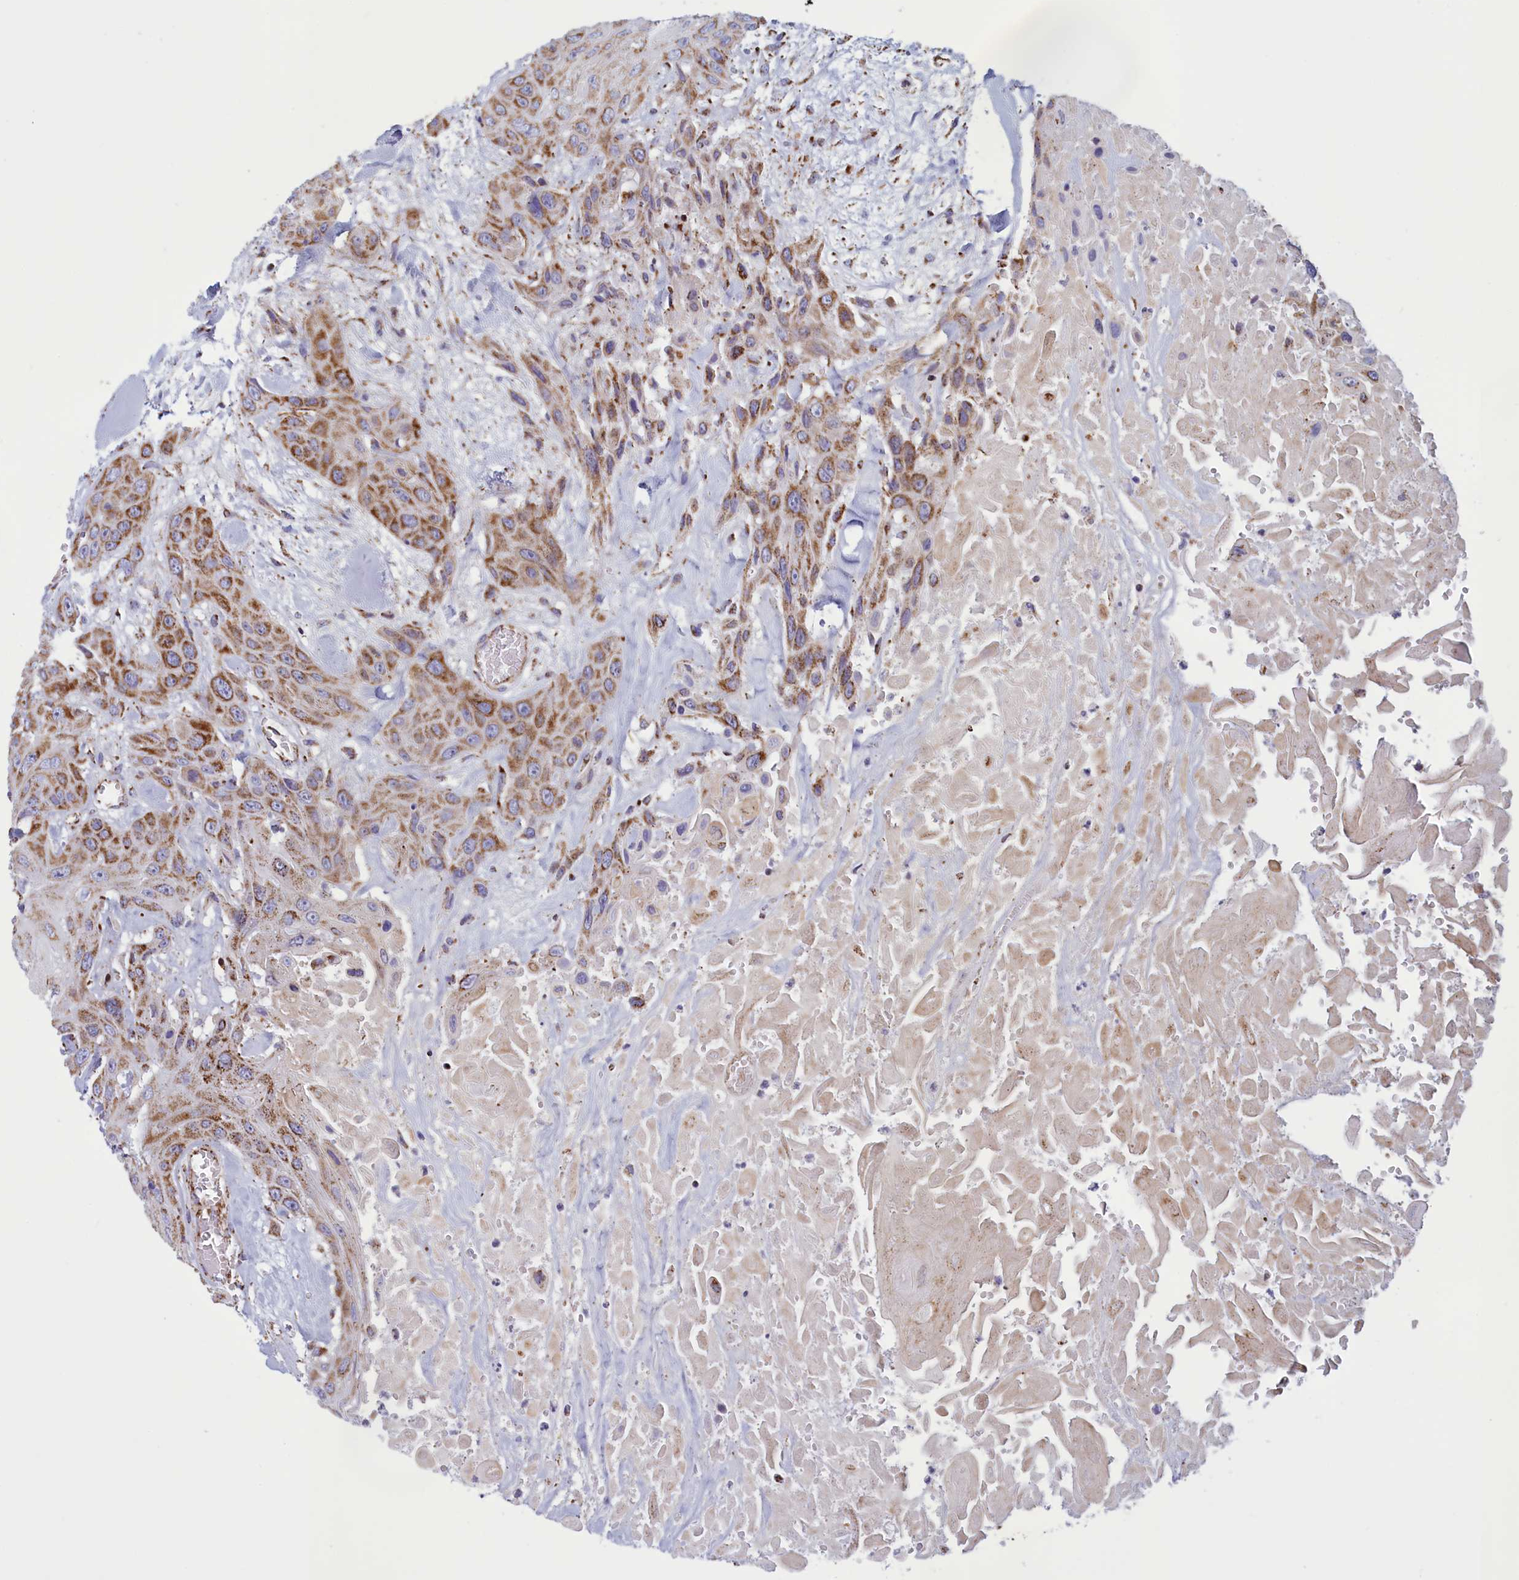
{"staining": {"intensity": "strong", "quantity": ">75%", "location": "cytoplasmic/membranous"}, "tissue": "head and neck cancer", "cell_type": "Tumor cells", "image_type": "cancer", "snomed": [{"axis": "morphology", "description": "Squamous cell carcinoma, NOS"}, {"axis": "topography", "description": "Head-Neck"}], "caption": "The micrograph displays a brown stain indicating the presence of a protein in the cytoplasmic/membranous of tumor cells in head and neck squamous cell carcinoma.", "gene": "ISOC2", "patient": {"sex": "male", "age": 81}}